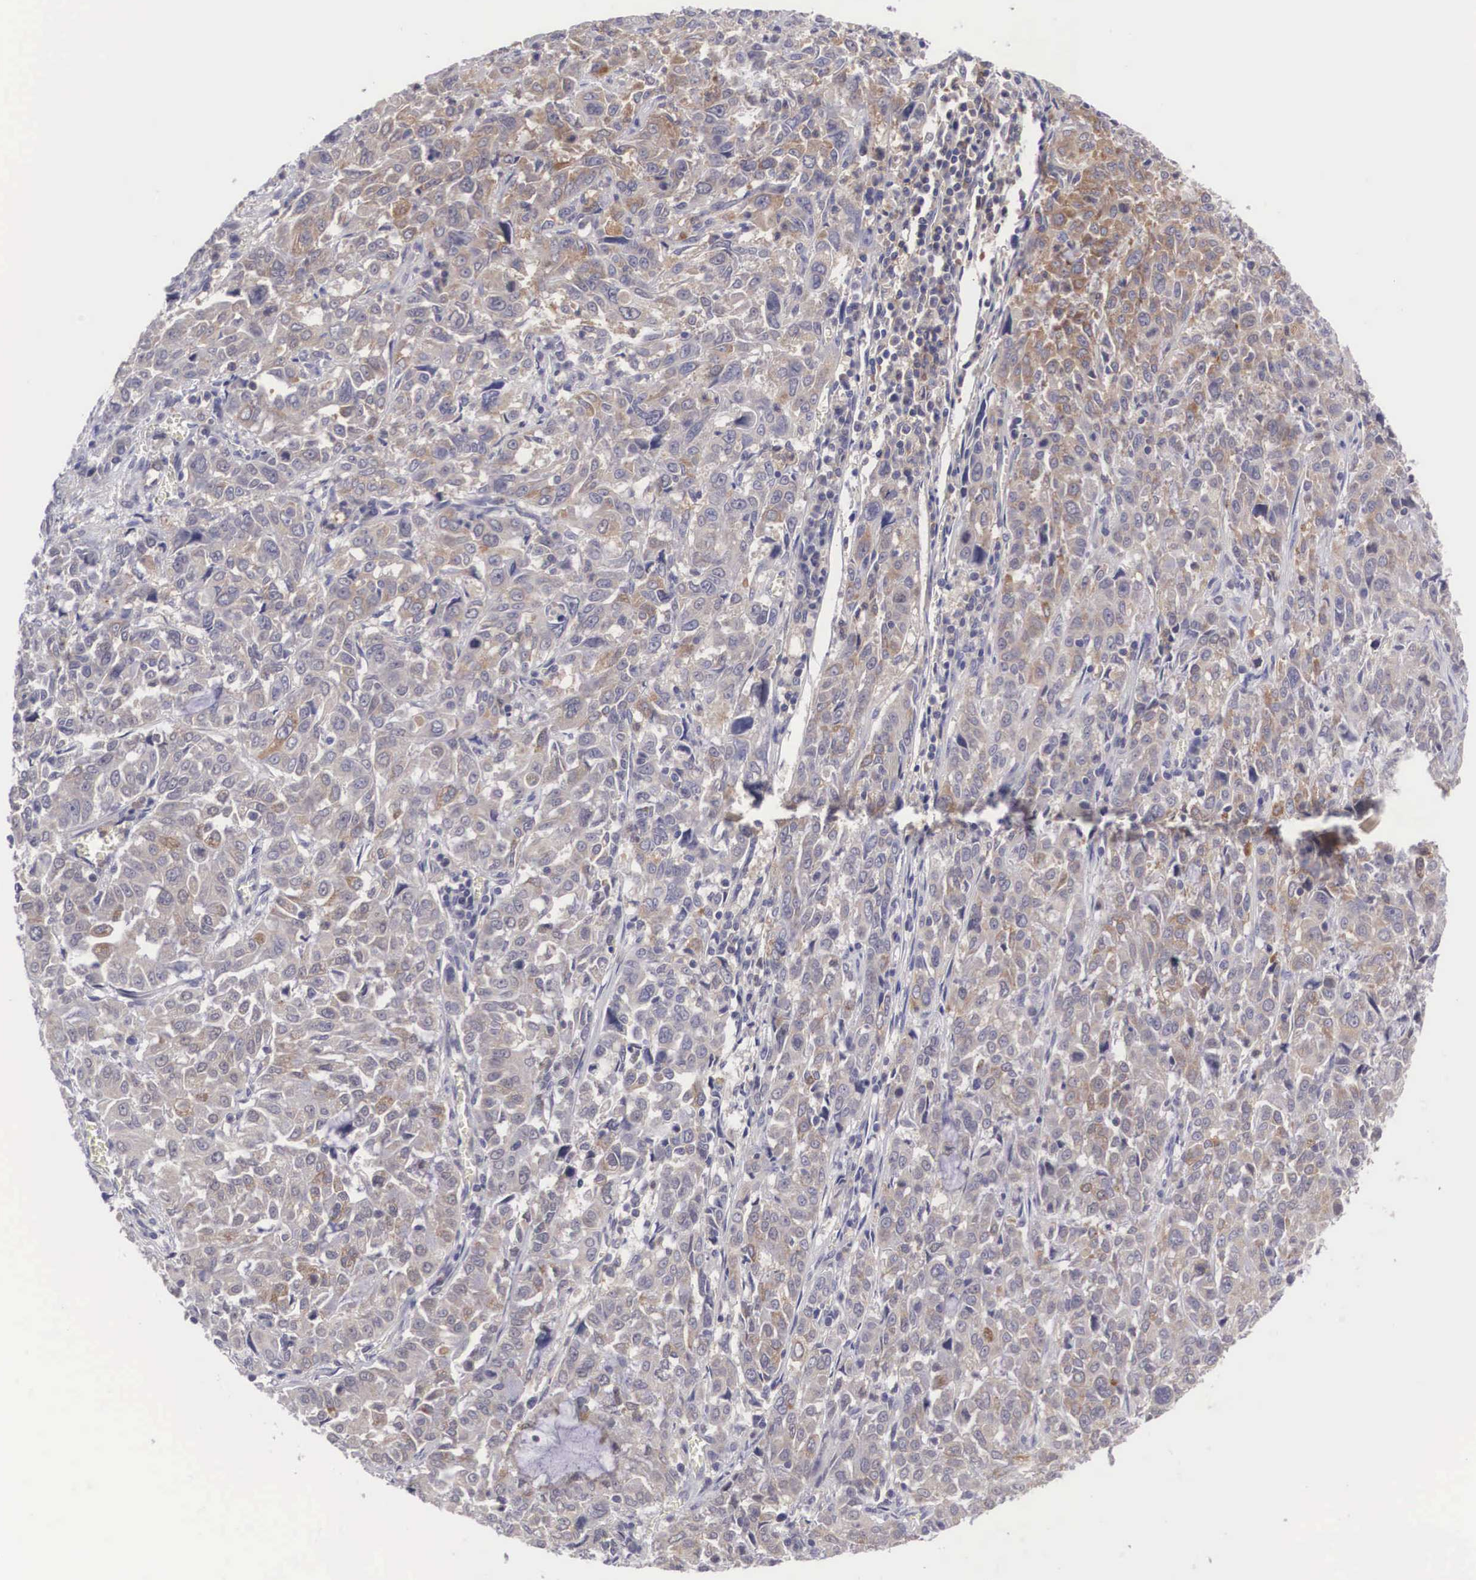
{"staining": {"intensity": "weak", "quantity": "<25%", "location": "cytoplasmic/membranous"}, "tissue": "pancreatic cancer", "cell_type": "Tumor cells", "image_type": "cancer", "snomed": [{"axis": "morphology", "description": "Adenocarcinoma, NOS"}, {"axis": "topography", "description": "Pancreas"}], "caption": "Tumor cells are negative for protein expression in human pancreatic adenocarcinoma.", "gene": "GRIPAP1", "patient": {"sex": "female", "age": 52}}